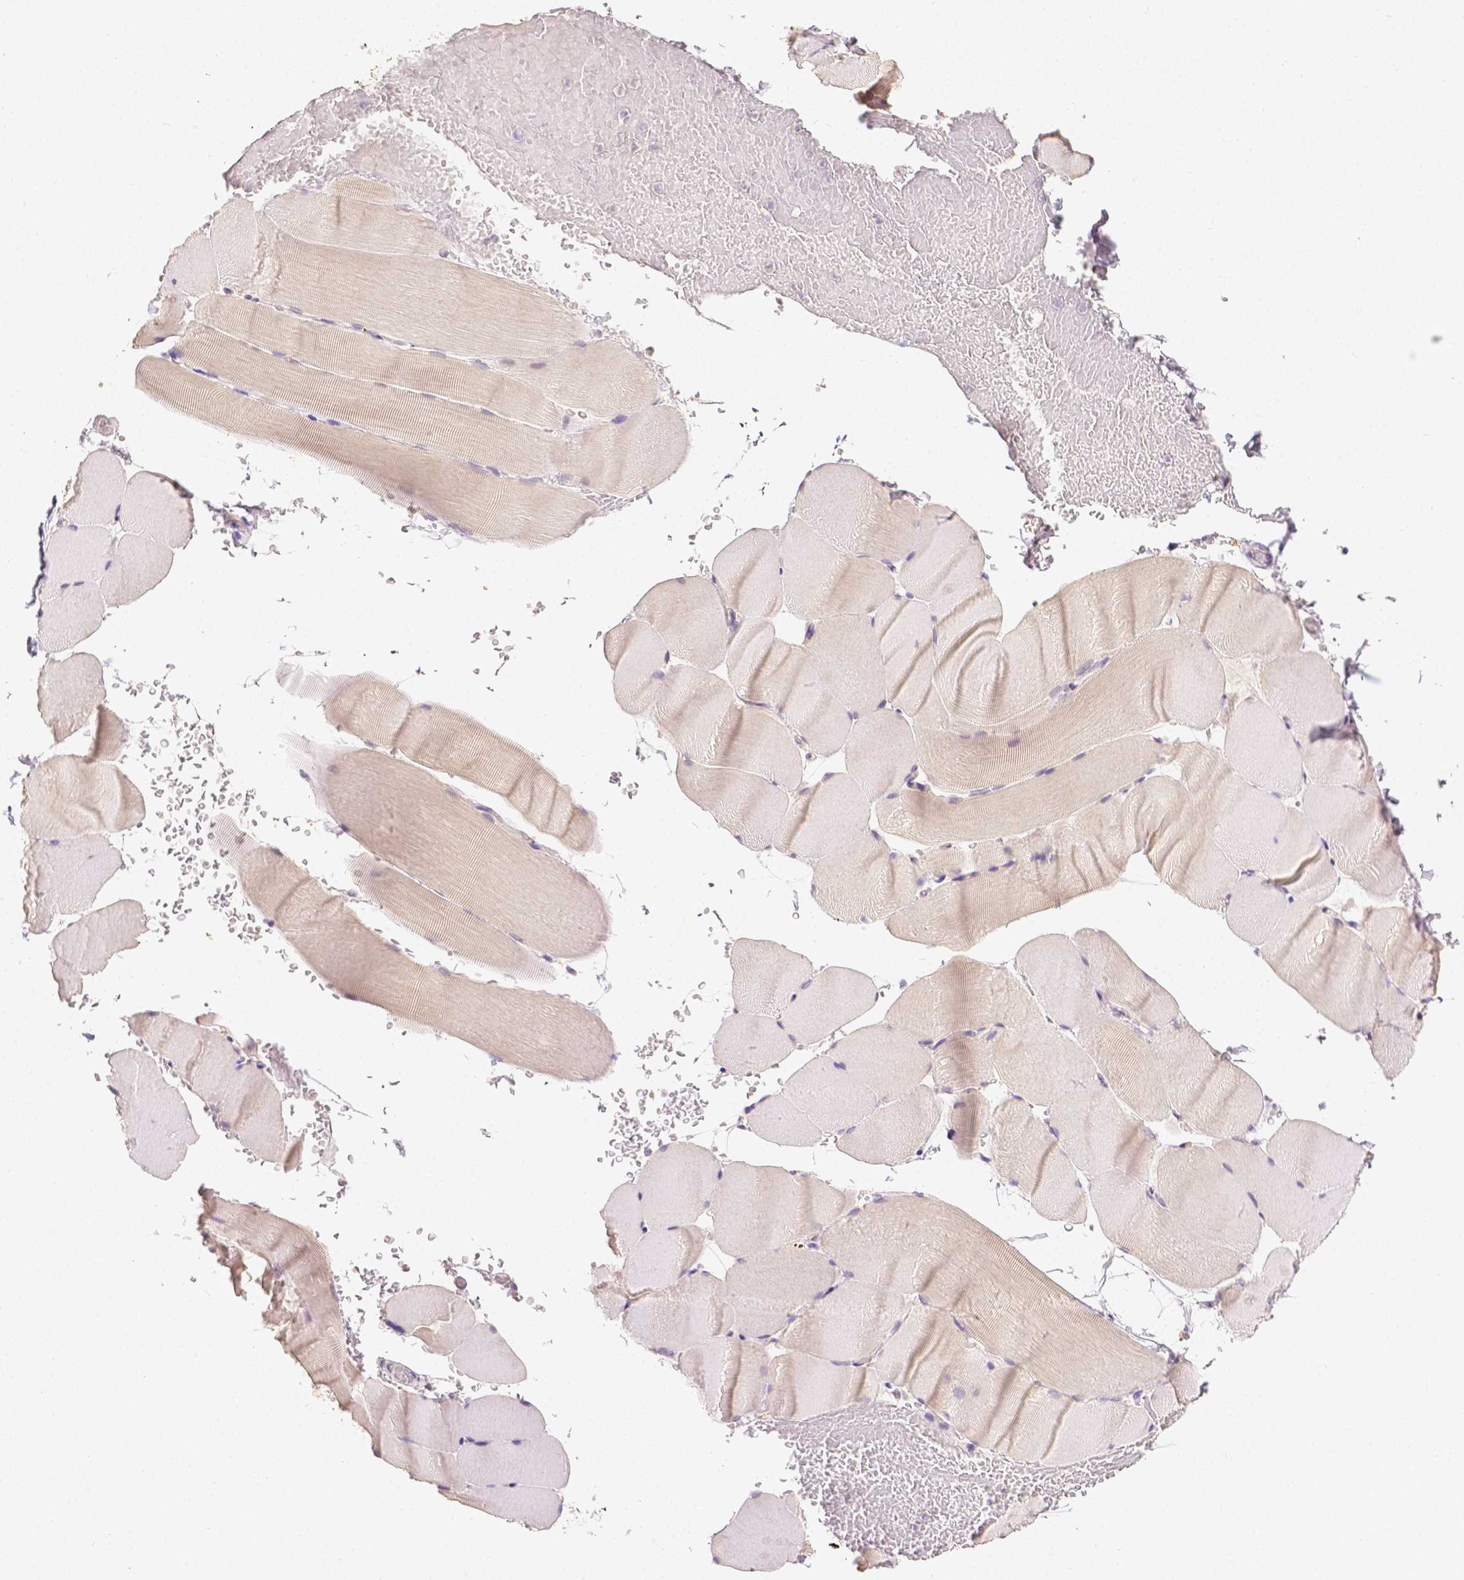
{"staining": {"intensity": "negative", "quantity": "none", "location": "none"}, "tissue": "skeletal muscle", "cell_type": "Myocytes", "image_type": "normal", "snomed": [{"axis": "morphology", "description": "Normal tissue, NOS"}, {"axis": "topography", "description": "Skeletal muscle"}], "caption": "Protein analysis of normal skeletal muscle exhibits no significant expression in myocytes. (Immunohistochemistry (ihc), brightfield microscopy, high magnification).", "gene": "TGM1", "patient": {"sex": "female", "age": 37}}